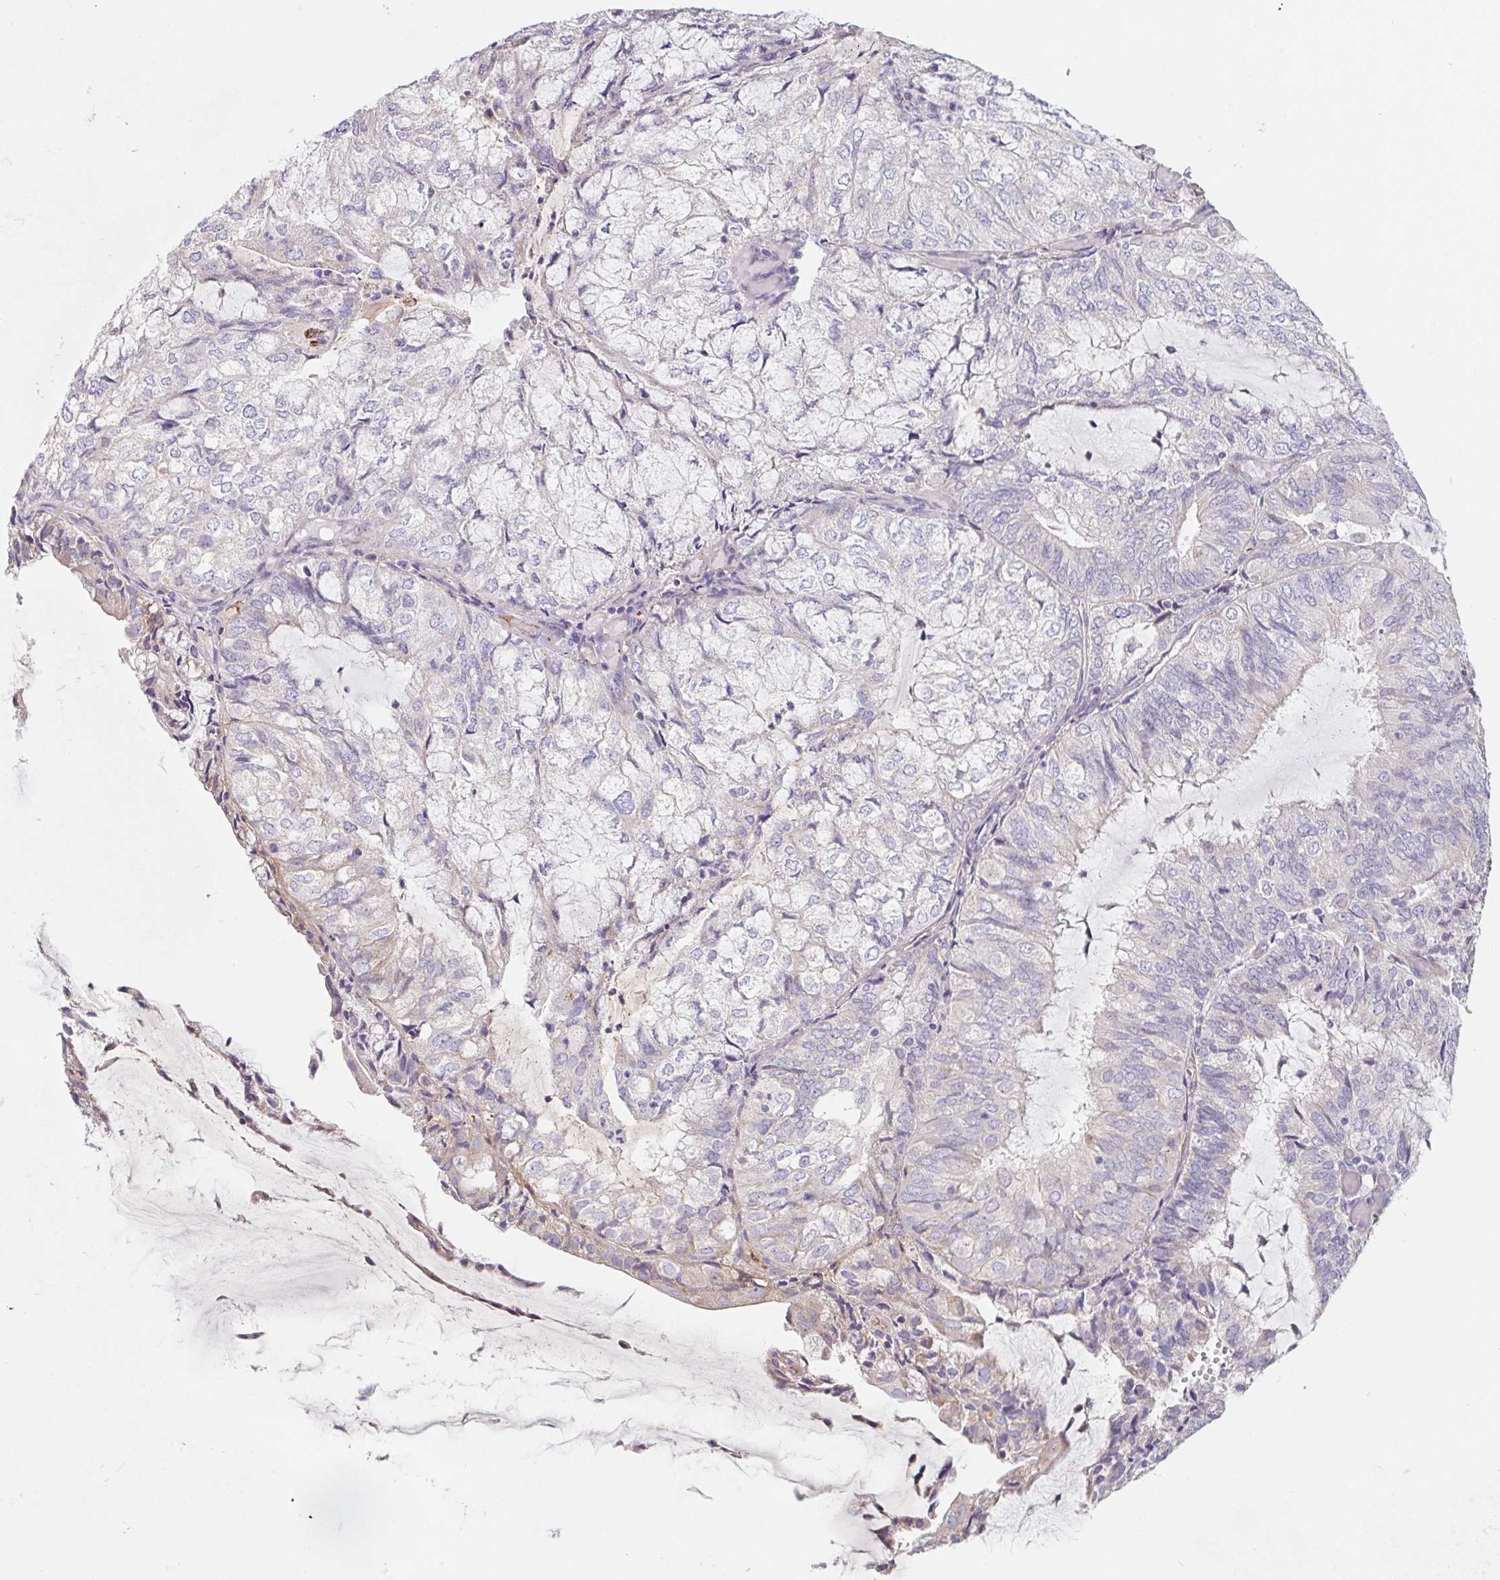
{"staining": {"intensity": "negative", "quantity": "none", "location": "none"}, "tissue": "endometrial cancer", "cell_type": "Tumor cells", "image_type": "cancer", "snomed": [{"axis": "morphology", "description": "Adenocarcinoma, NOS"}, {"axis": "topography", "description": "Endometrium"}], "caption": "Tumor cells are negative for protein expression in human endometrial adenocarcinoma.", "gene": "LPA", "patient": {"sex": "female", "age": 81}}